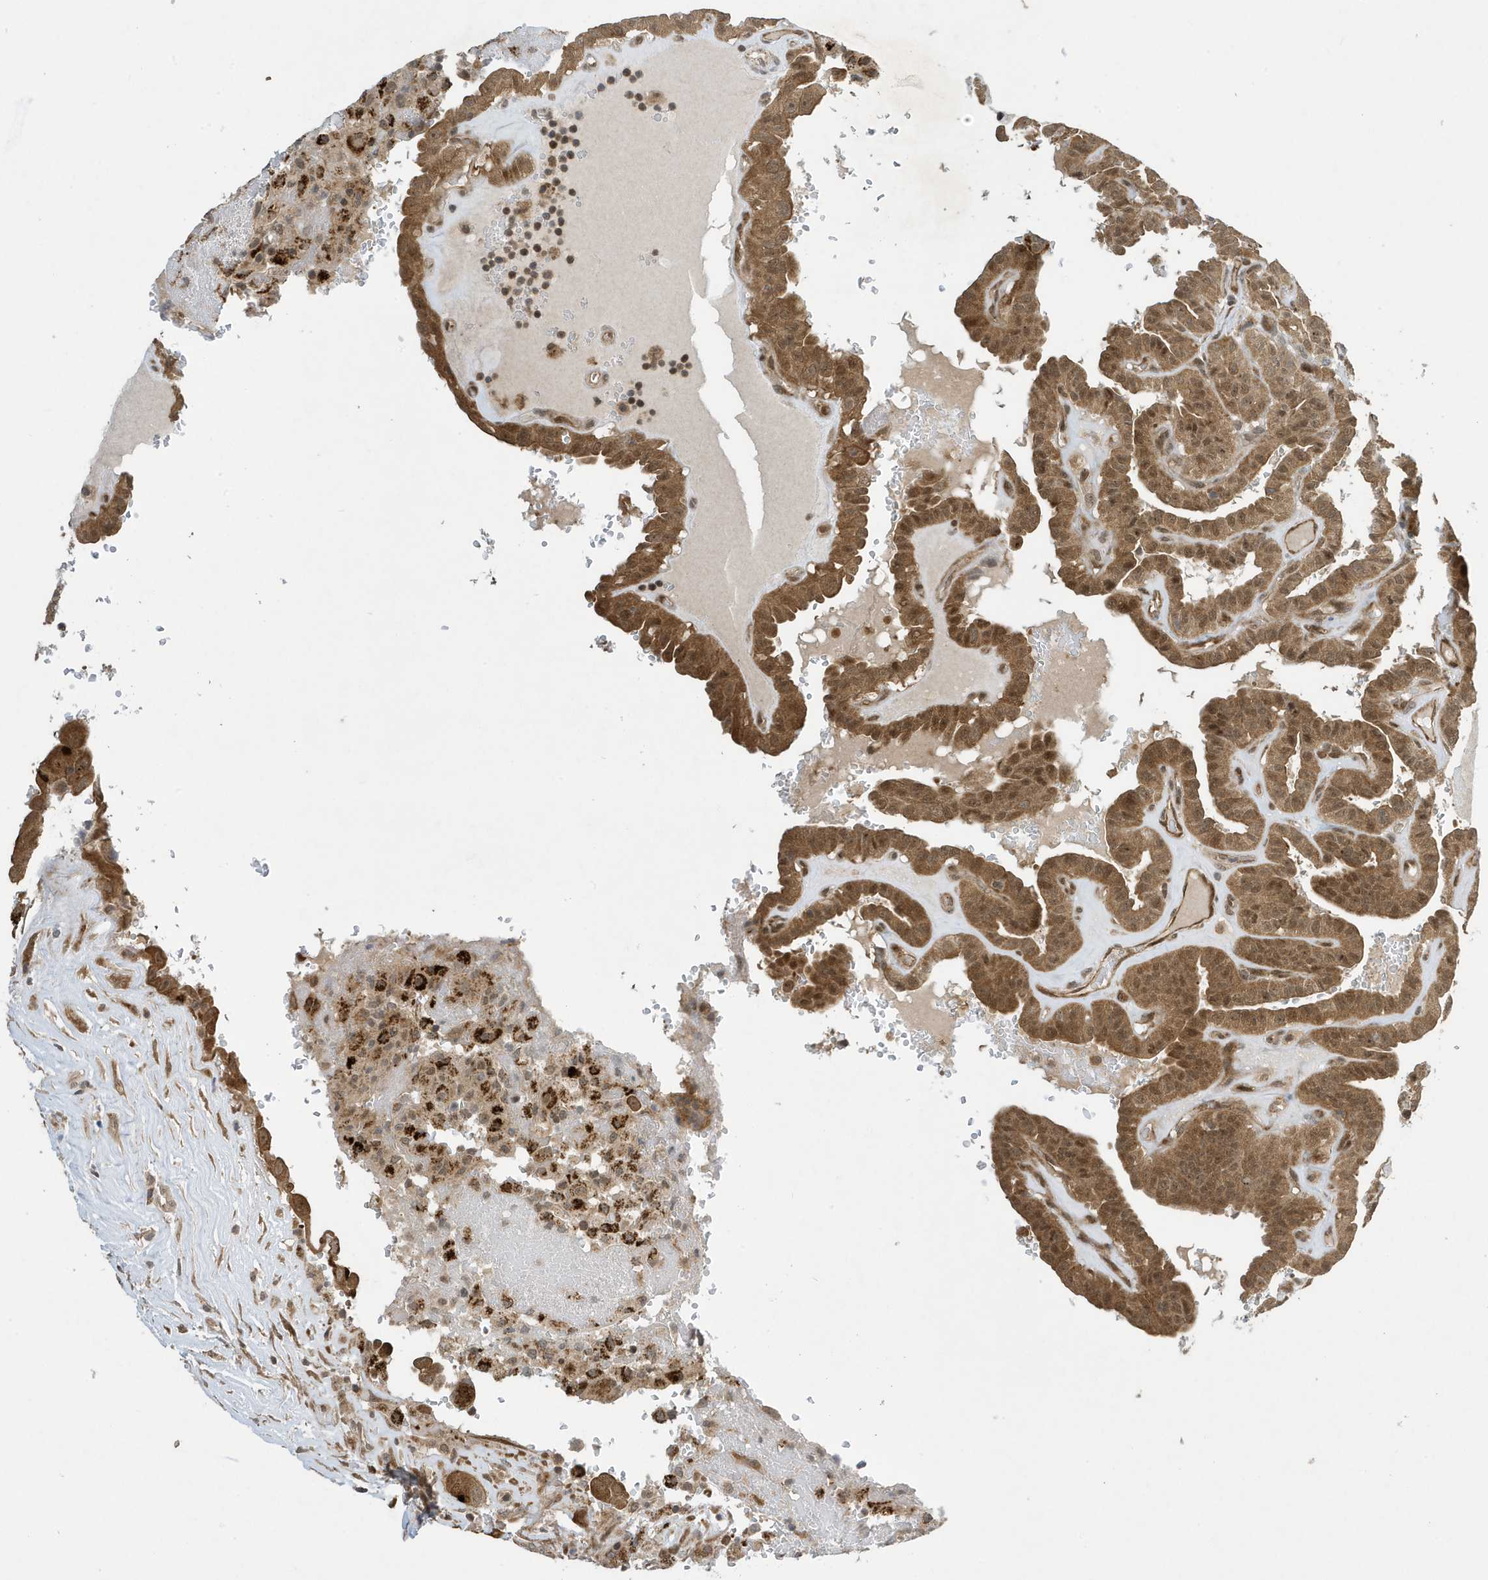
{"staining": {"intensity": "moderate", "quantity": ">75%", "location": "cytoplasmic/membranous,nuclear"}, "tissue": "thyroid cancer", "cell_type": "Tumor cells", "image_type": "cancer", "snomed": [{"axis": "morphology", "description": "Papillary adenocarcinoma, NOS"}, {"axis": "topography", "description": "Thyroid gland"}], "caption": "There is medium levels of moderate cytoplasmic/membranous and nuclear positivity in tumor cells of thyroid cancer, as demonstrated by immunohistochemical staining (brown color).", "gene": "NCOA7", "patient": {"sex": "male", "age": 77}}